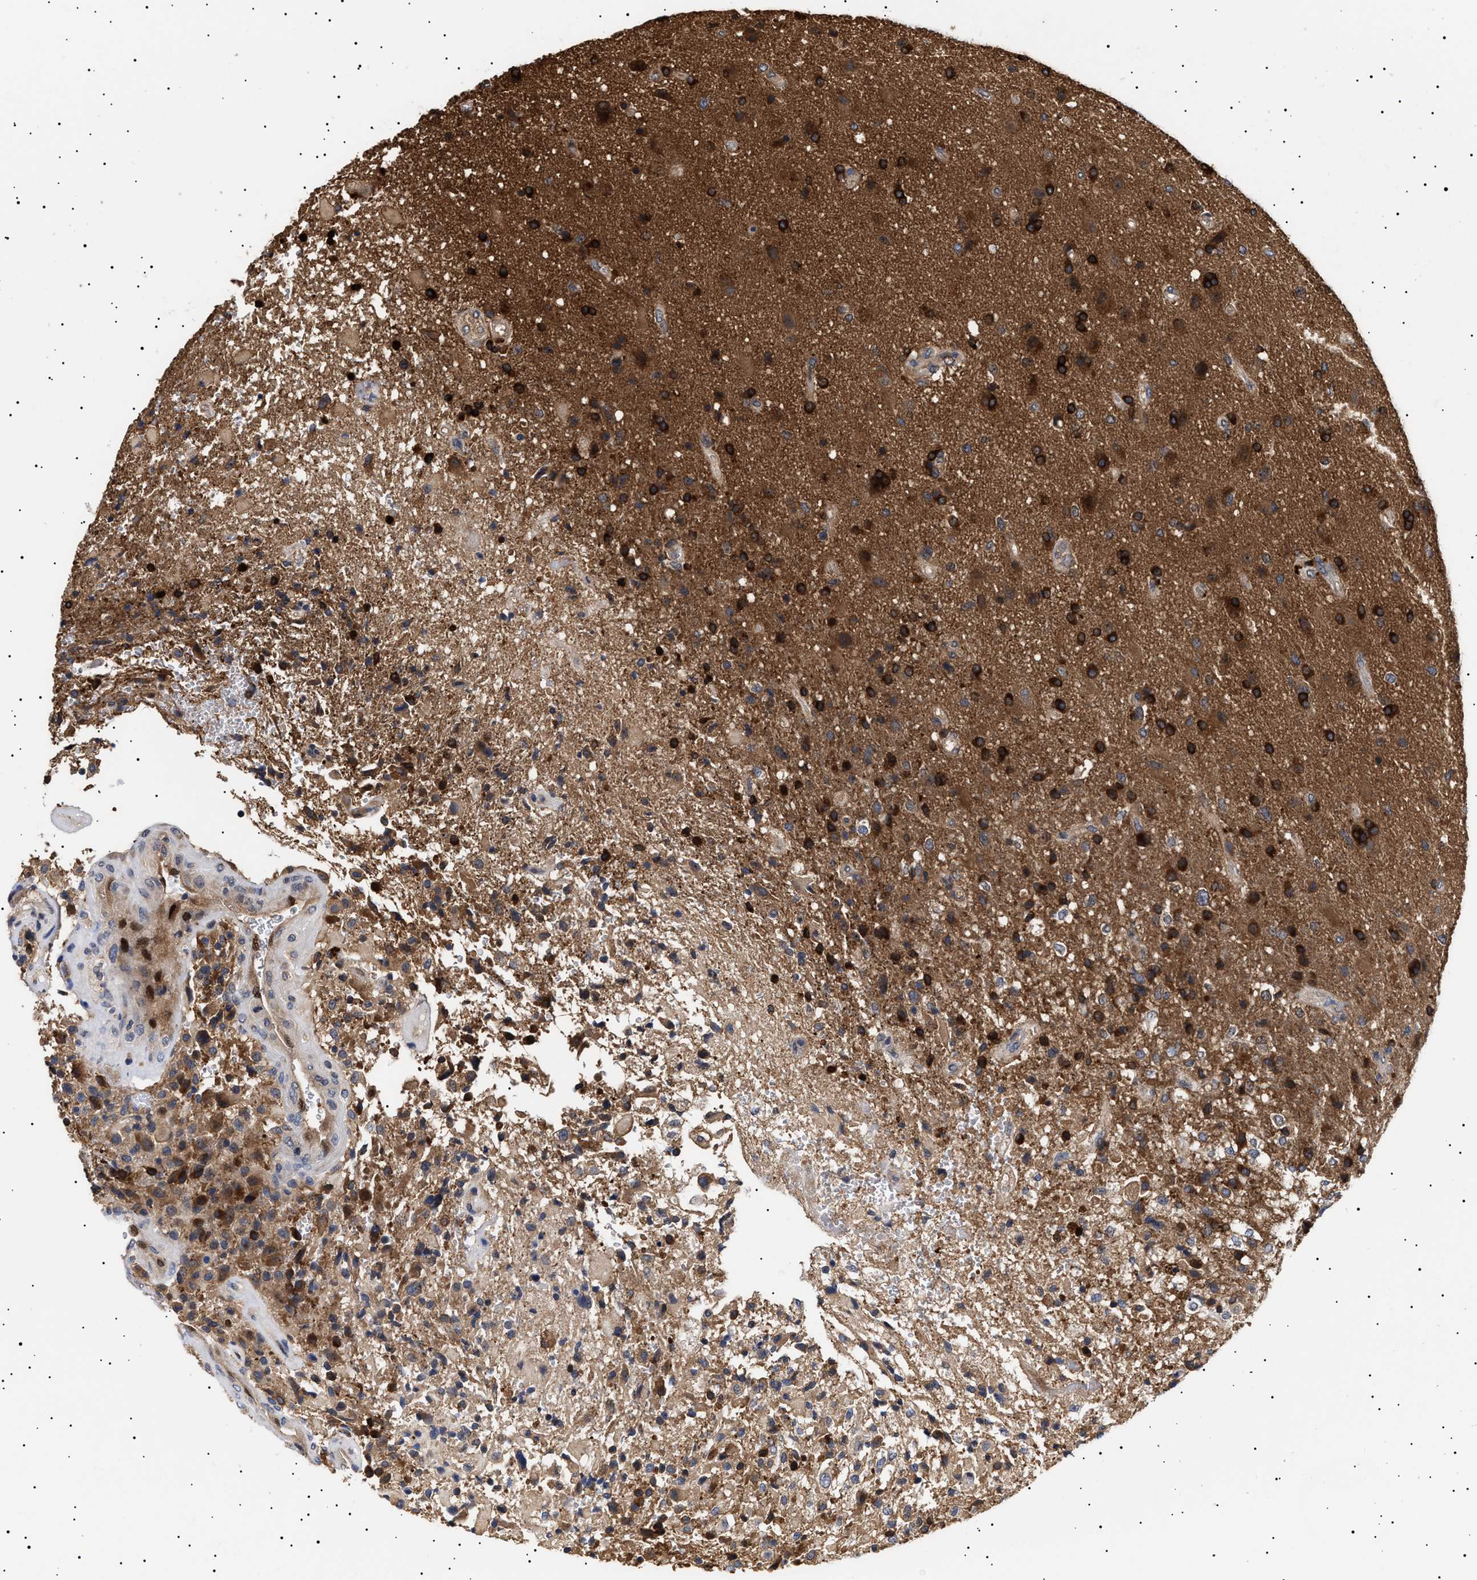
{"staining": {"intensity": "strong", "quantity": ">75%", "location": "cytoplasmic/membranous"}, "tissue": "glioma", "cell_type": "Tumor cells", "image_type": "cancer", "snomed": [{"axis": "morphology", "description": "Glioma, malignant, High grade"}, {"axis": "topography", "description": "Brain"}], "caption": "Tumor cells display high levels of strong cytoplasmic/membranous staining in approximately >75% of cells in human glioma.", "gene": "KRBA1", "patient": {"sex": "male", "age": 72}}